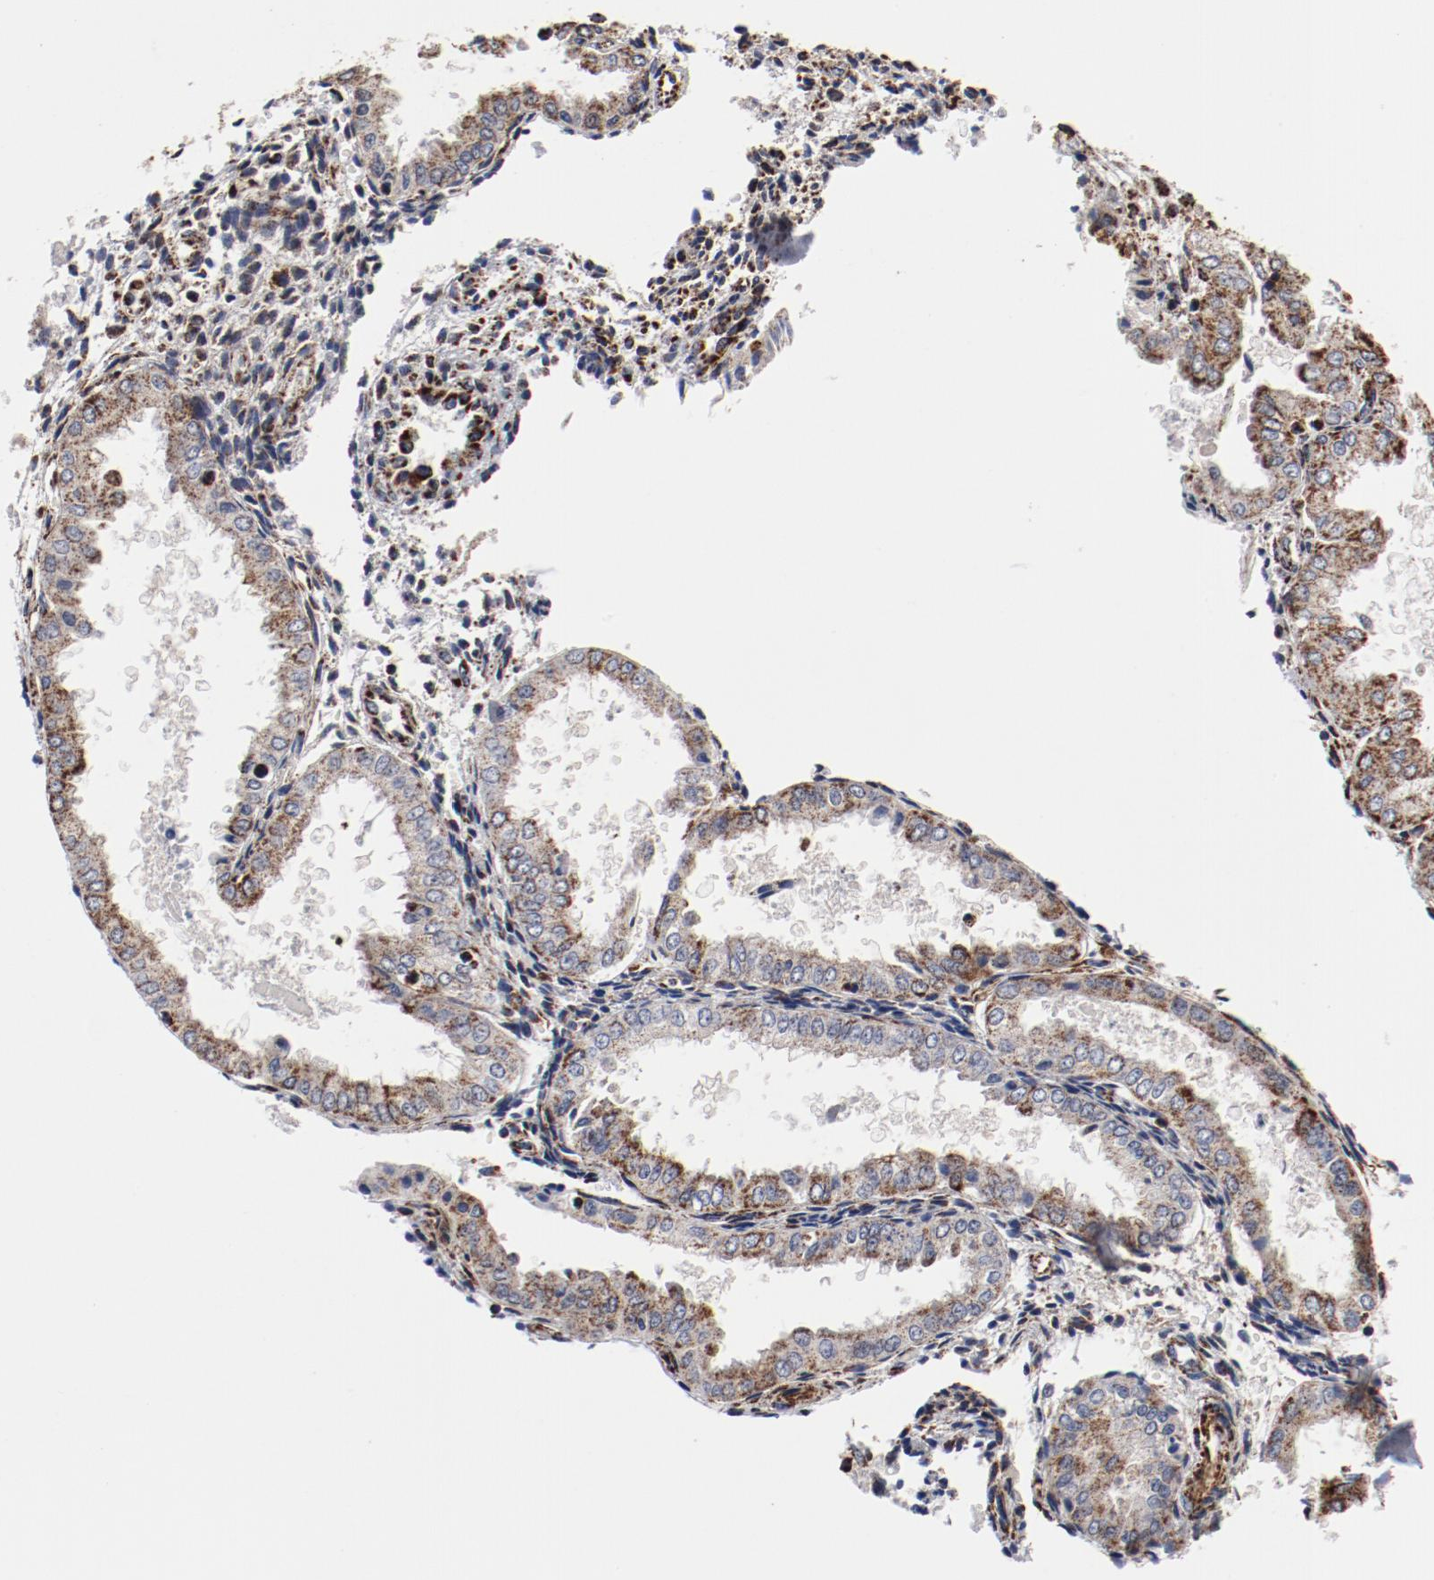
{"staining": {"intensity": "weak", "quantity": "<25%", "location": "cytoplasmic/membranous"}, "tissue": "endometrium", "cell_type": "Cells in endometrial stroma", "image_type": "normal", "snomed": [{"axis": "morphology", "description": "Normal tissue, NOS"}, {"axis": "topography", "description": "Endometrium"}], "caption": "Immunohistochemical staining of unremarkable endometrium reveals no significant expression in cells in endometrial stroma. (DAB immunohistochemistry (IHC) visualized using brightfield microscopy, high magnification).", "gene": "NDUFV2", "patient": {"sex": "female", "age": 33}}